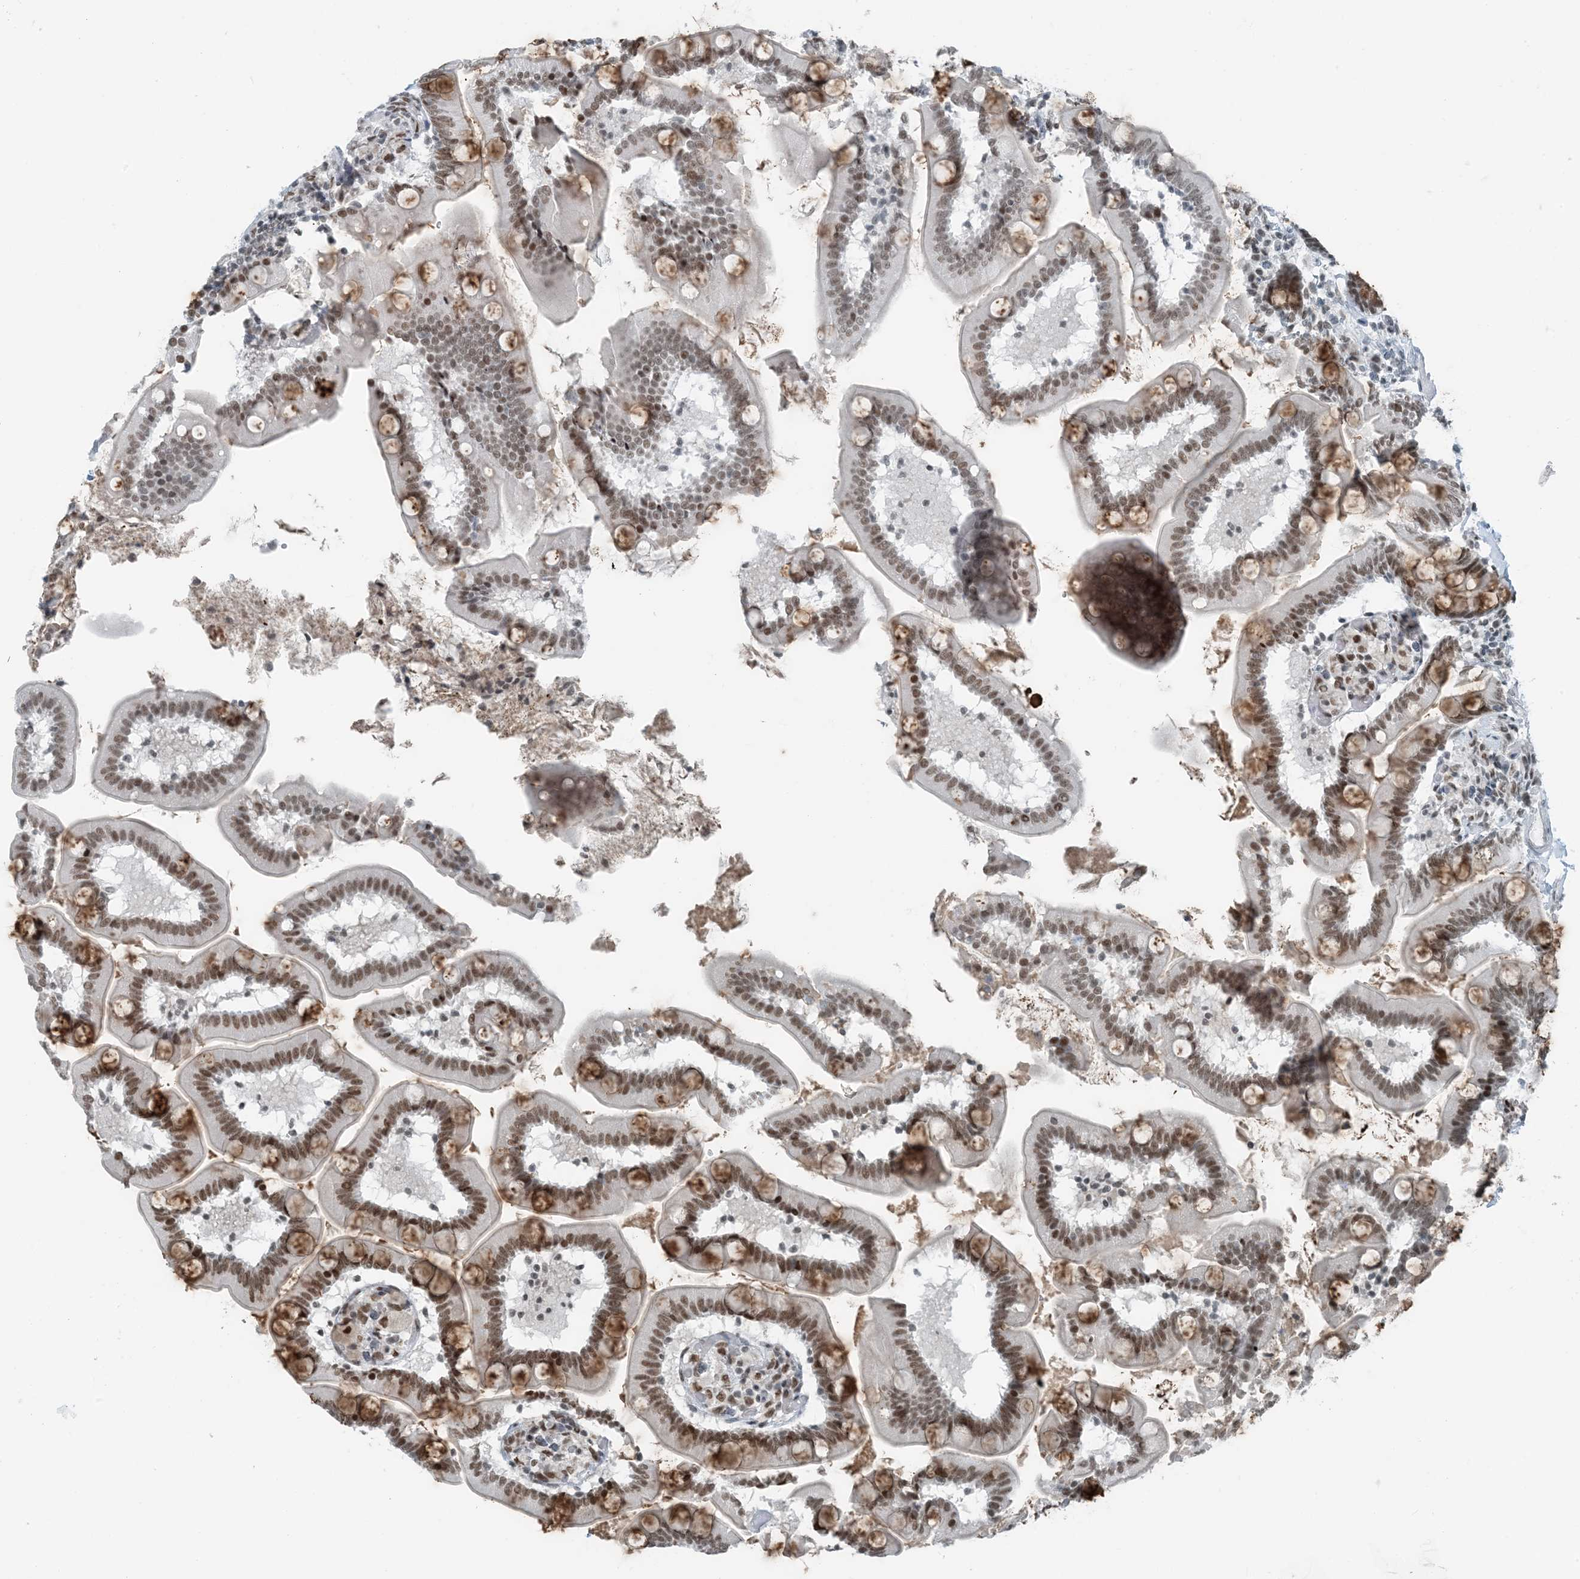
{"staining": {"intensity": "moderate", "quantity": ">75%", "location": "cytoplasmic/membranous,nuclear"}, "tissue": "small intestine", "cell_type": "Glandular cells", "image_type": "normal", "snomed": [{"axis": "morphology", "description": "Normal tissue, NOS"}, {"axis": "topography", "description": "Small intestine"}], "caption": "Benign small intestine reveals moderate cytoplasmic/membranous,nuclear positivity in approximately >75% of glandular cells, visualized by immunohistochemistry.", "gene": "ZNF500", "patient": {"sex": "female", "age": 64}}